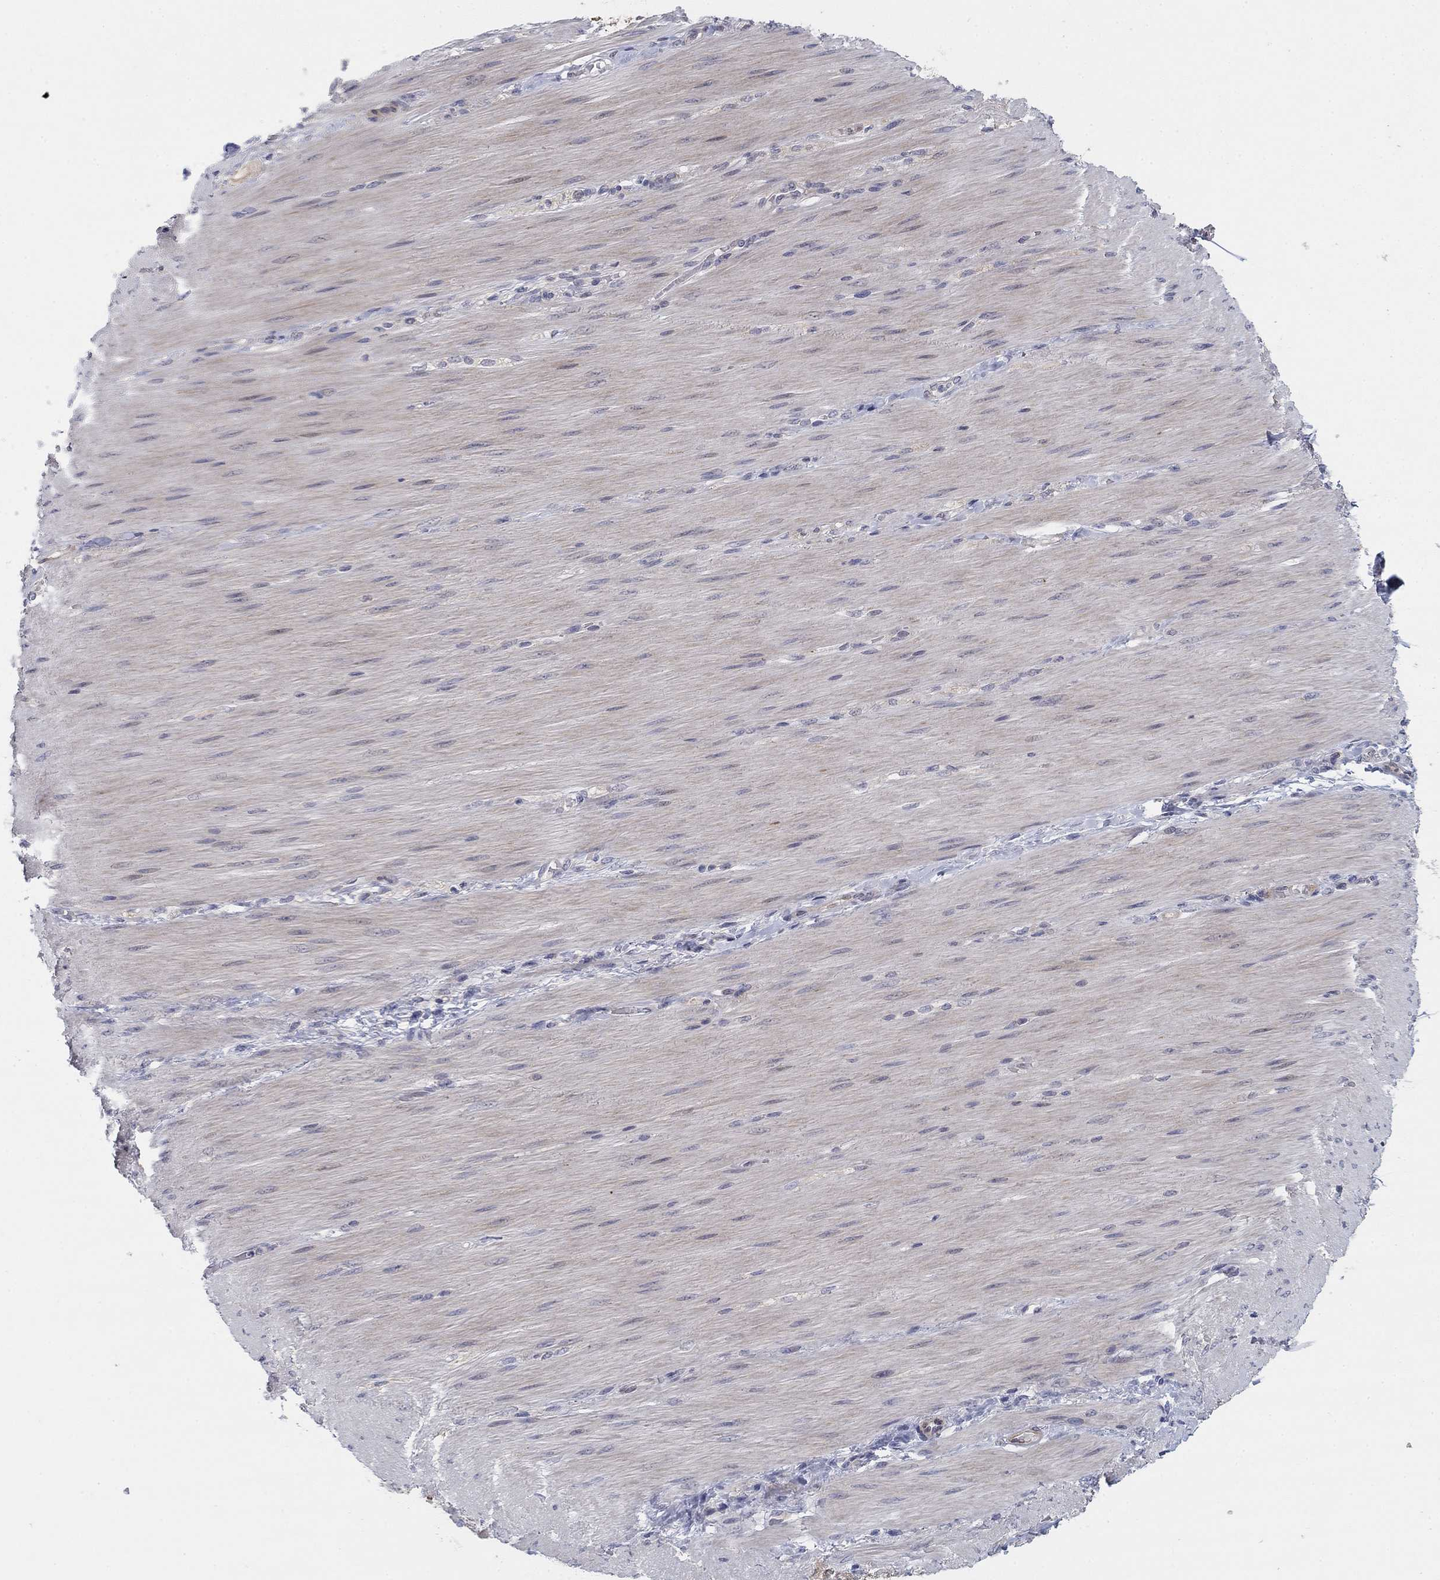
{"staining": {"intensity": "negative", "quantity": "none", "location": "none"}, "tissue": "adipose tissue", "cell_type": "Adipocytes", "image_type": "normal", "snomed": [{"axis": "morphology", "description": "Normal tissue, NOS"}, {"axis": "topography", "description": "Smooth muscle"}, {"axis": "topography", "description": "Duodenum"}, {"axis": "topography", "description": "Peripheral nerve tissue"}], "caption": "Normal adipose tissue was stained to show a protein in brown. There is no significant expression in adipocytes. (IHC, brightfield microscopy, high magnification).", "gene": "AMN1", "patient": {"sex": "female", "age": 61}}